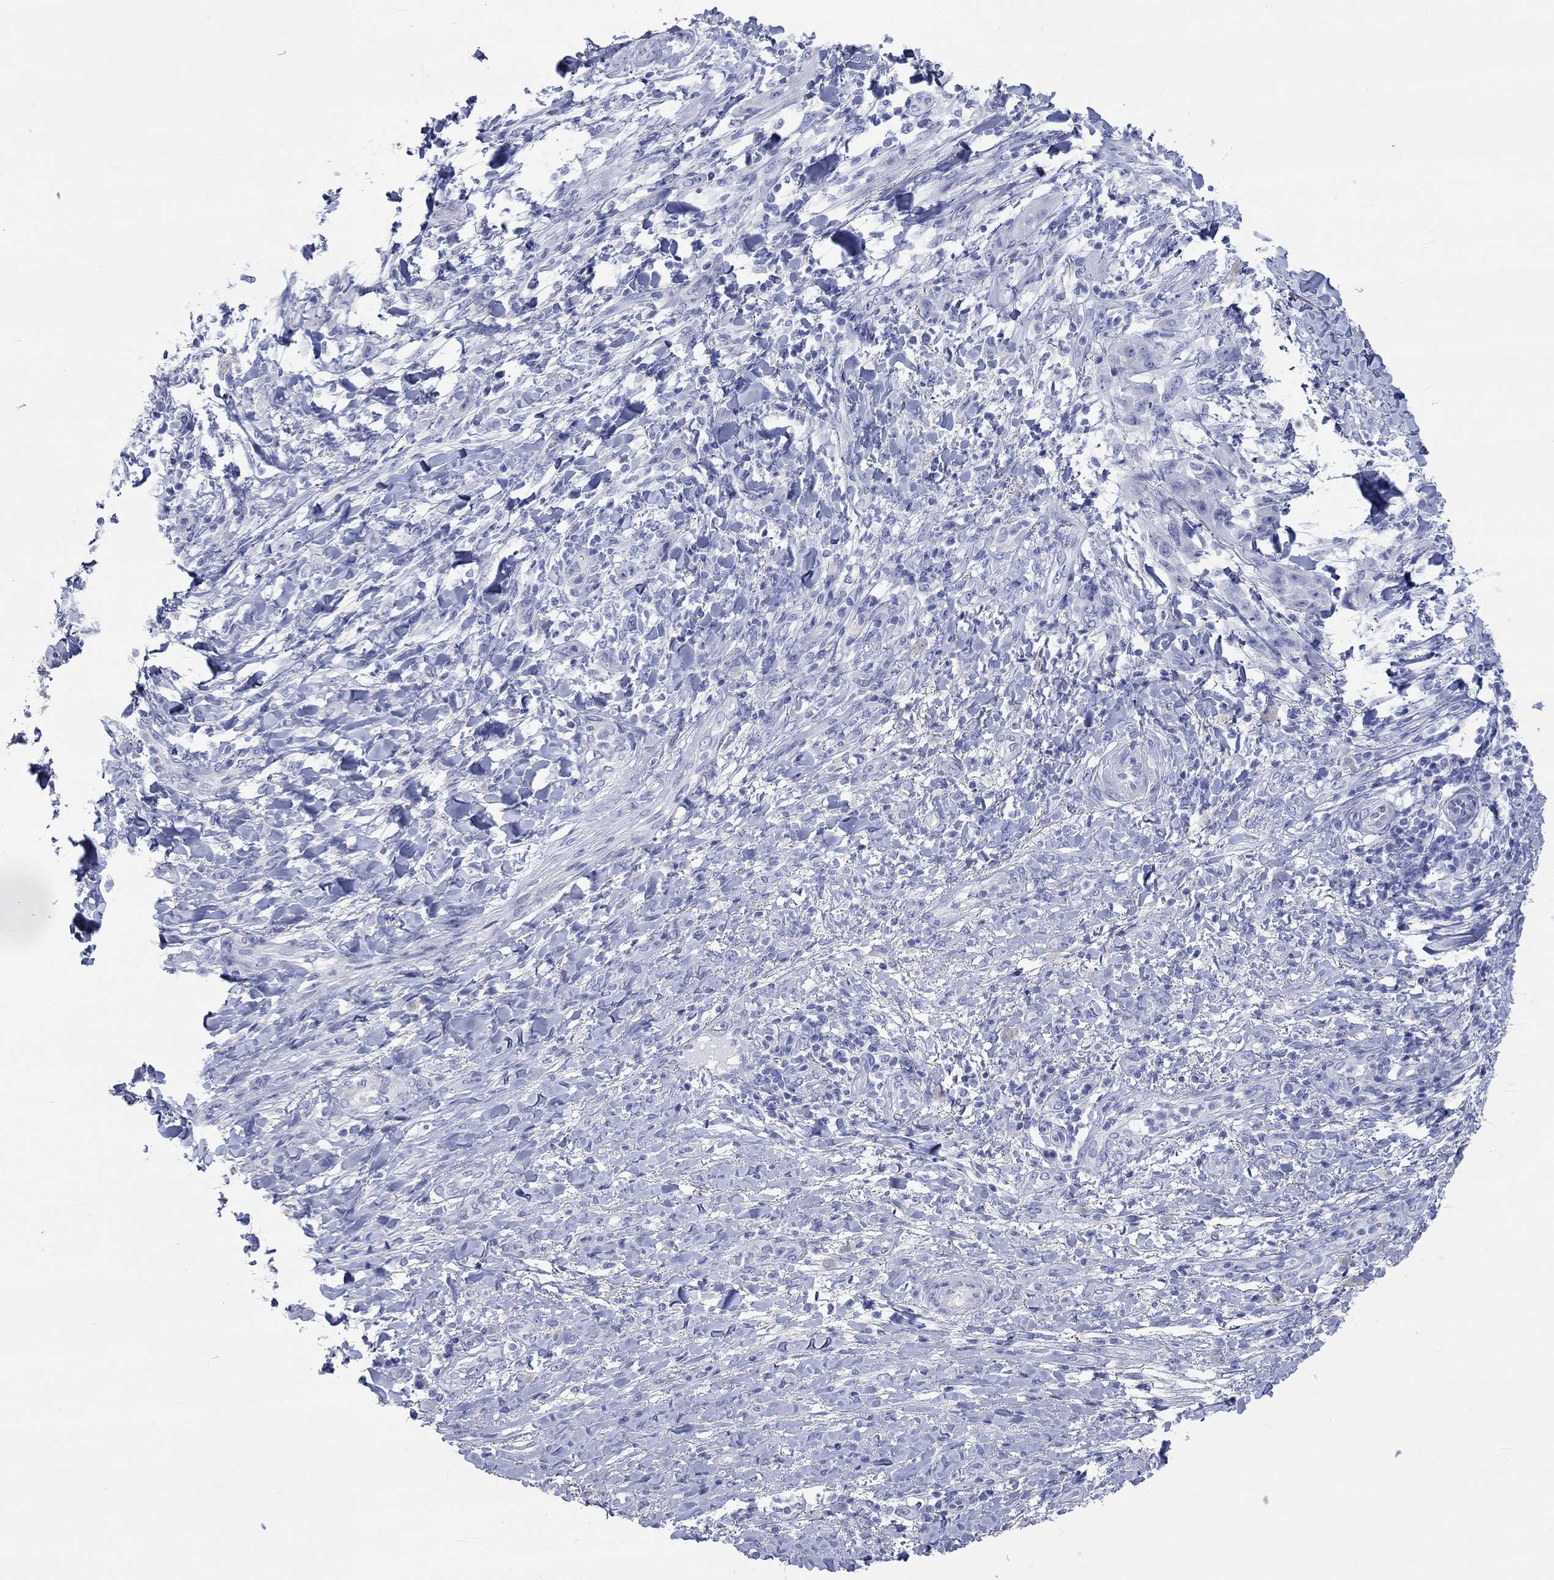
{"staining": {"intensity": "negative", "quantity": "none", "location": "none"}, "tissue": "skin cancer", "cell_type": "Tumor cells", "image_type": "cancer", "snomed": [{"axis": "morphology", "description": "Squamous cell carcinoma, NOS"}, {"axis": "topography", "description": "Skin"}], "caption": "An IHC micrograph of skin cancer (squamous cell carcinoma) is shown. There is no staining in tumor cells of skin cancer (squamous cell carcinoma).", "gene": "SPATA9", "patient": {"sex": "male", "age": 62}}